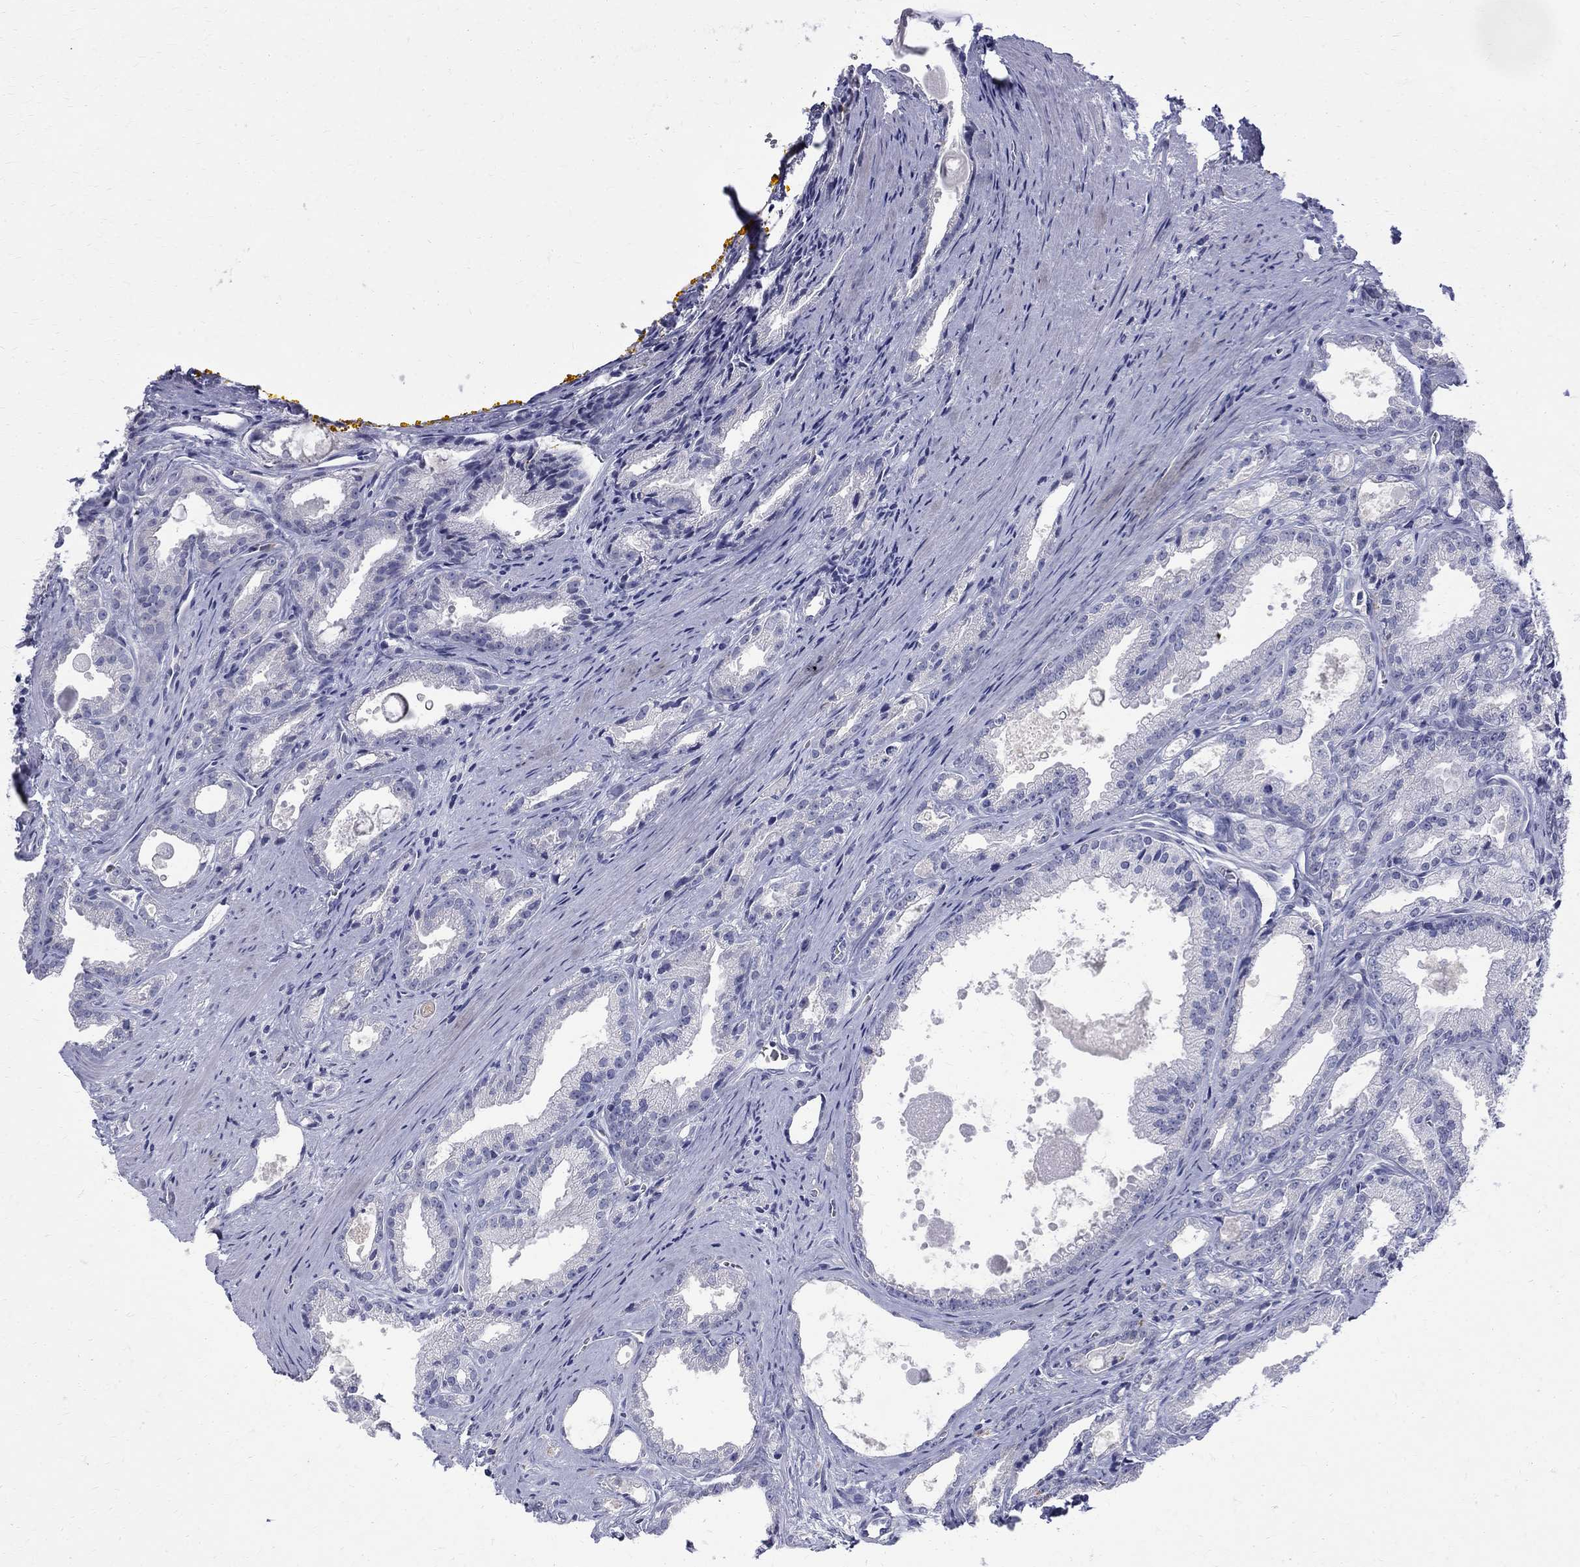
{"staining": {"intensity": "negative", "quantity": "none", "location": "none"}, "tissue": "prostate cancer", "cell_type": "Tumor cells", "image_type": "cancer", "snomed": [{"axis": "morphology", "description": "Adenocarcinoma, NOS"}, {"axis": "morphology", "description": "Adenocarcinoma, High grade"}, {"axis": "topography", "description": "Prostate"}], "caption": "Immunohistochemical staining of prostate adenocarcinoma (high-grade) displays no significant expression in tumor cells.", "gene": "AGER", "patient": {"sex": "male", "age": 70}}